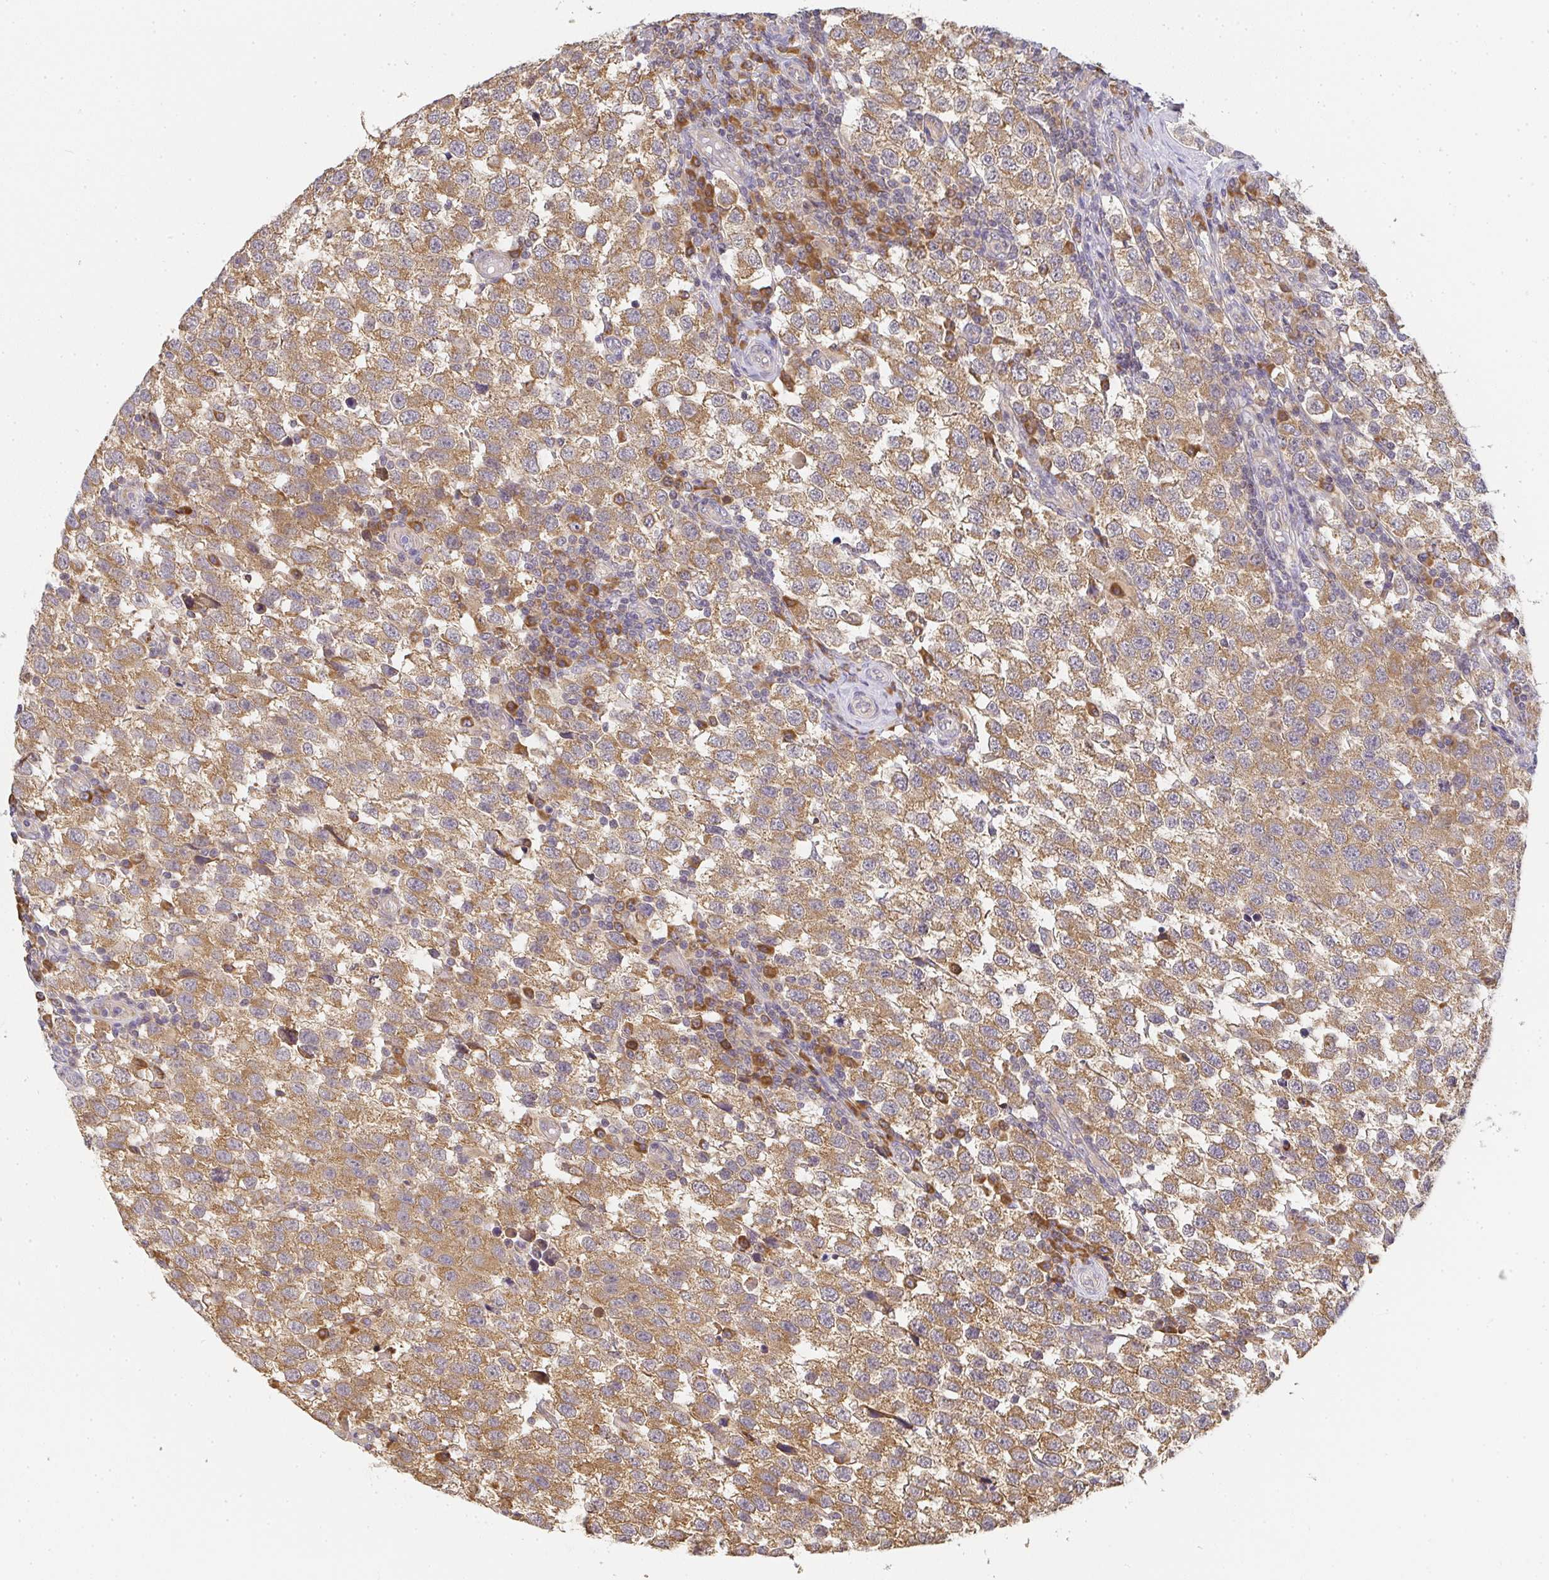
{"staining": {"intensity": "moderate", "quantity": ">75%", "location": "cytoplasmic/membranous"}, "tissue": "testis cancer", "cell_type": "Tumor cells", "image_type": "cancer", "snomed": [{"axis": "morphology", "description": "Seminoma, NOS"}, {"axis": "topography", "description": "Testis"}], "caption": "A micrograph of testis cancer (seminoma) stained for a protein shows moderate cytoplasmic/membranous brown staining in tumor cells. Ihc stains the protein in brown and the nuclei are stained blue.", "gene": "SLC35B3", "patient": {"sex": "male", "age": 34}}